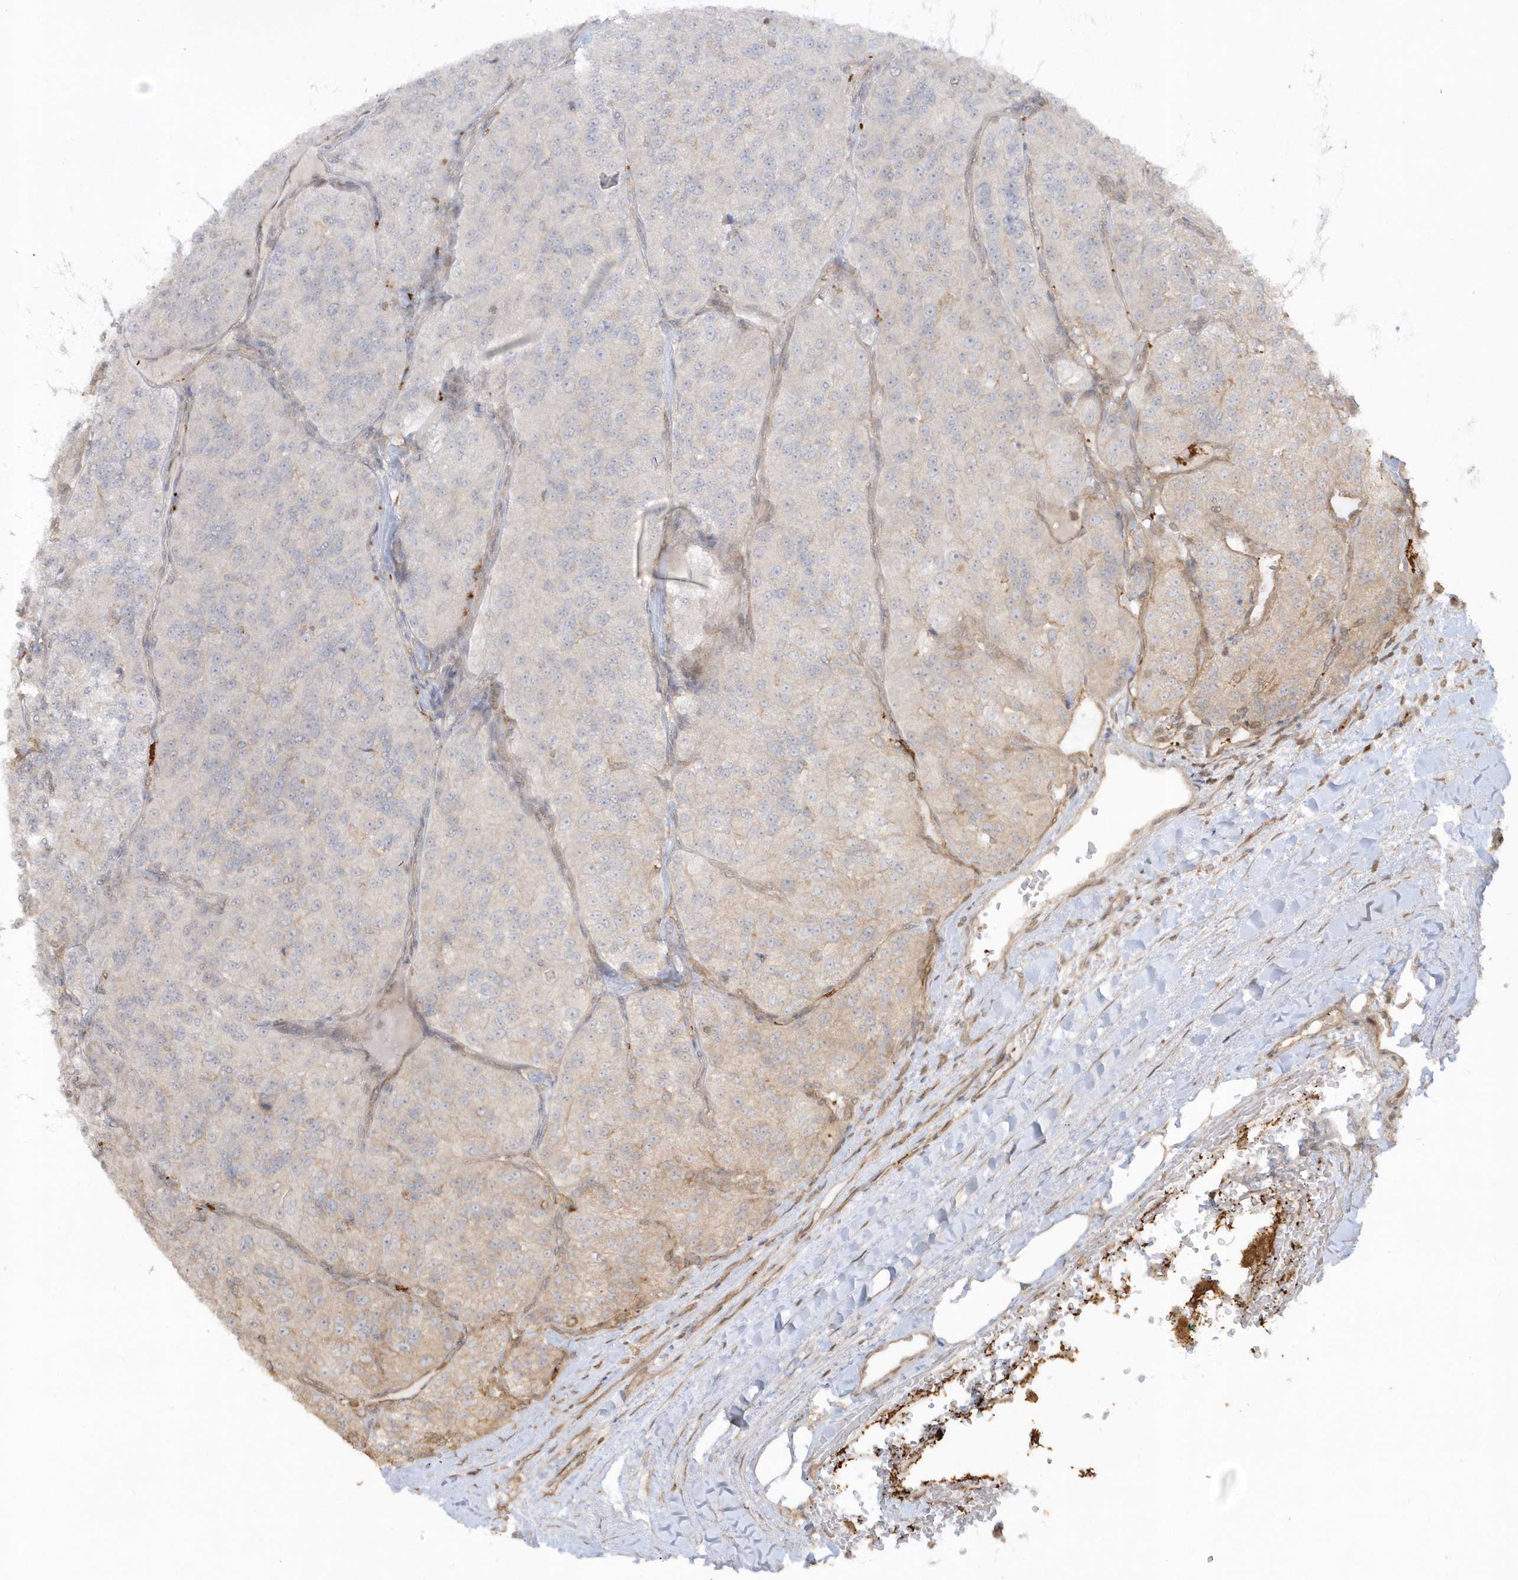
{"staining": {"intensity": "weak", "quantity": "<25%", "location": "cytoplasmic/membranous"}, "tissue": "renal cancer", "cell_type": "Tumor cells", "image_type": "cancer", "snomed": [{"axis": "morphology", "description": "Adenocarcinoma, NOS"}, {"axis": "topography", "description": "Kidney"}], "caption": "This micrograph is of adenocarcinoma (renal) stained with immunohistochemistry to label a protein in brown with the nuclei are counter-stained blue. There is no positivity in tumor cells.", "gene": "BSN", "patient": {"sex": "female", "age": 63}}